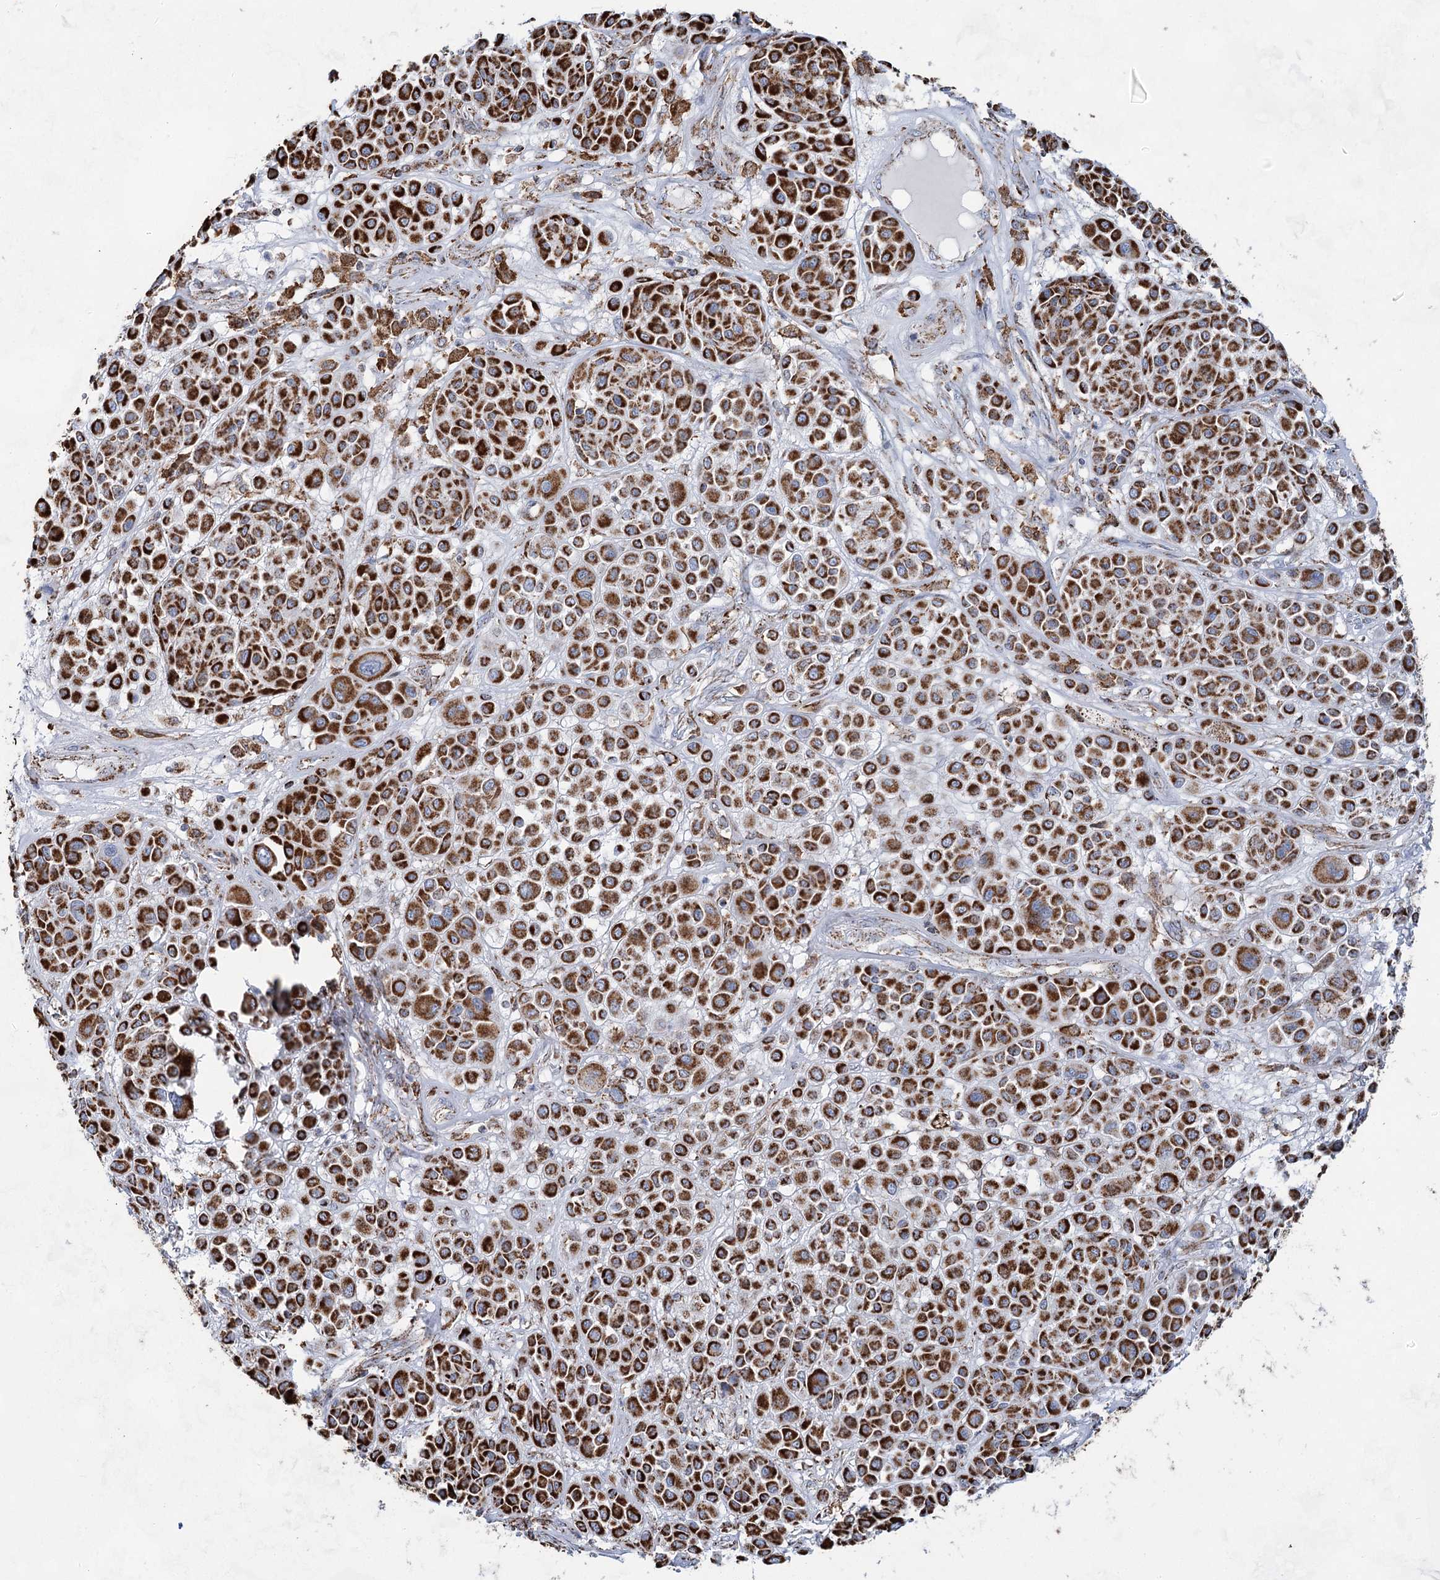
{"staining": {"intensity": "strong", "quantity": ">75%", "location": "cytoplasmic/membranous"}, "tissue": "melanoma", "cell_type": "Tumor cells", "image_type": "cancer", "snomed": [{"axis": "morphology", "description": "Malignant melanoma, Metastatic site"}, {"axis": "topography", "description": "Soft tissue"}], "caption": "Immunohistochemical staining of human melanoma demonstrates high levels of strong cytoplasmic/membranous protein staining in about >75% of tumor cells.", "gene": "CWF19L1", "patient": {"sex": "male", "age": 41}}